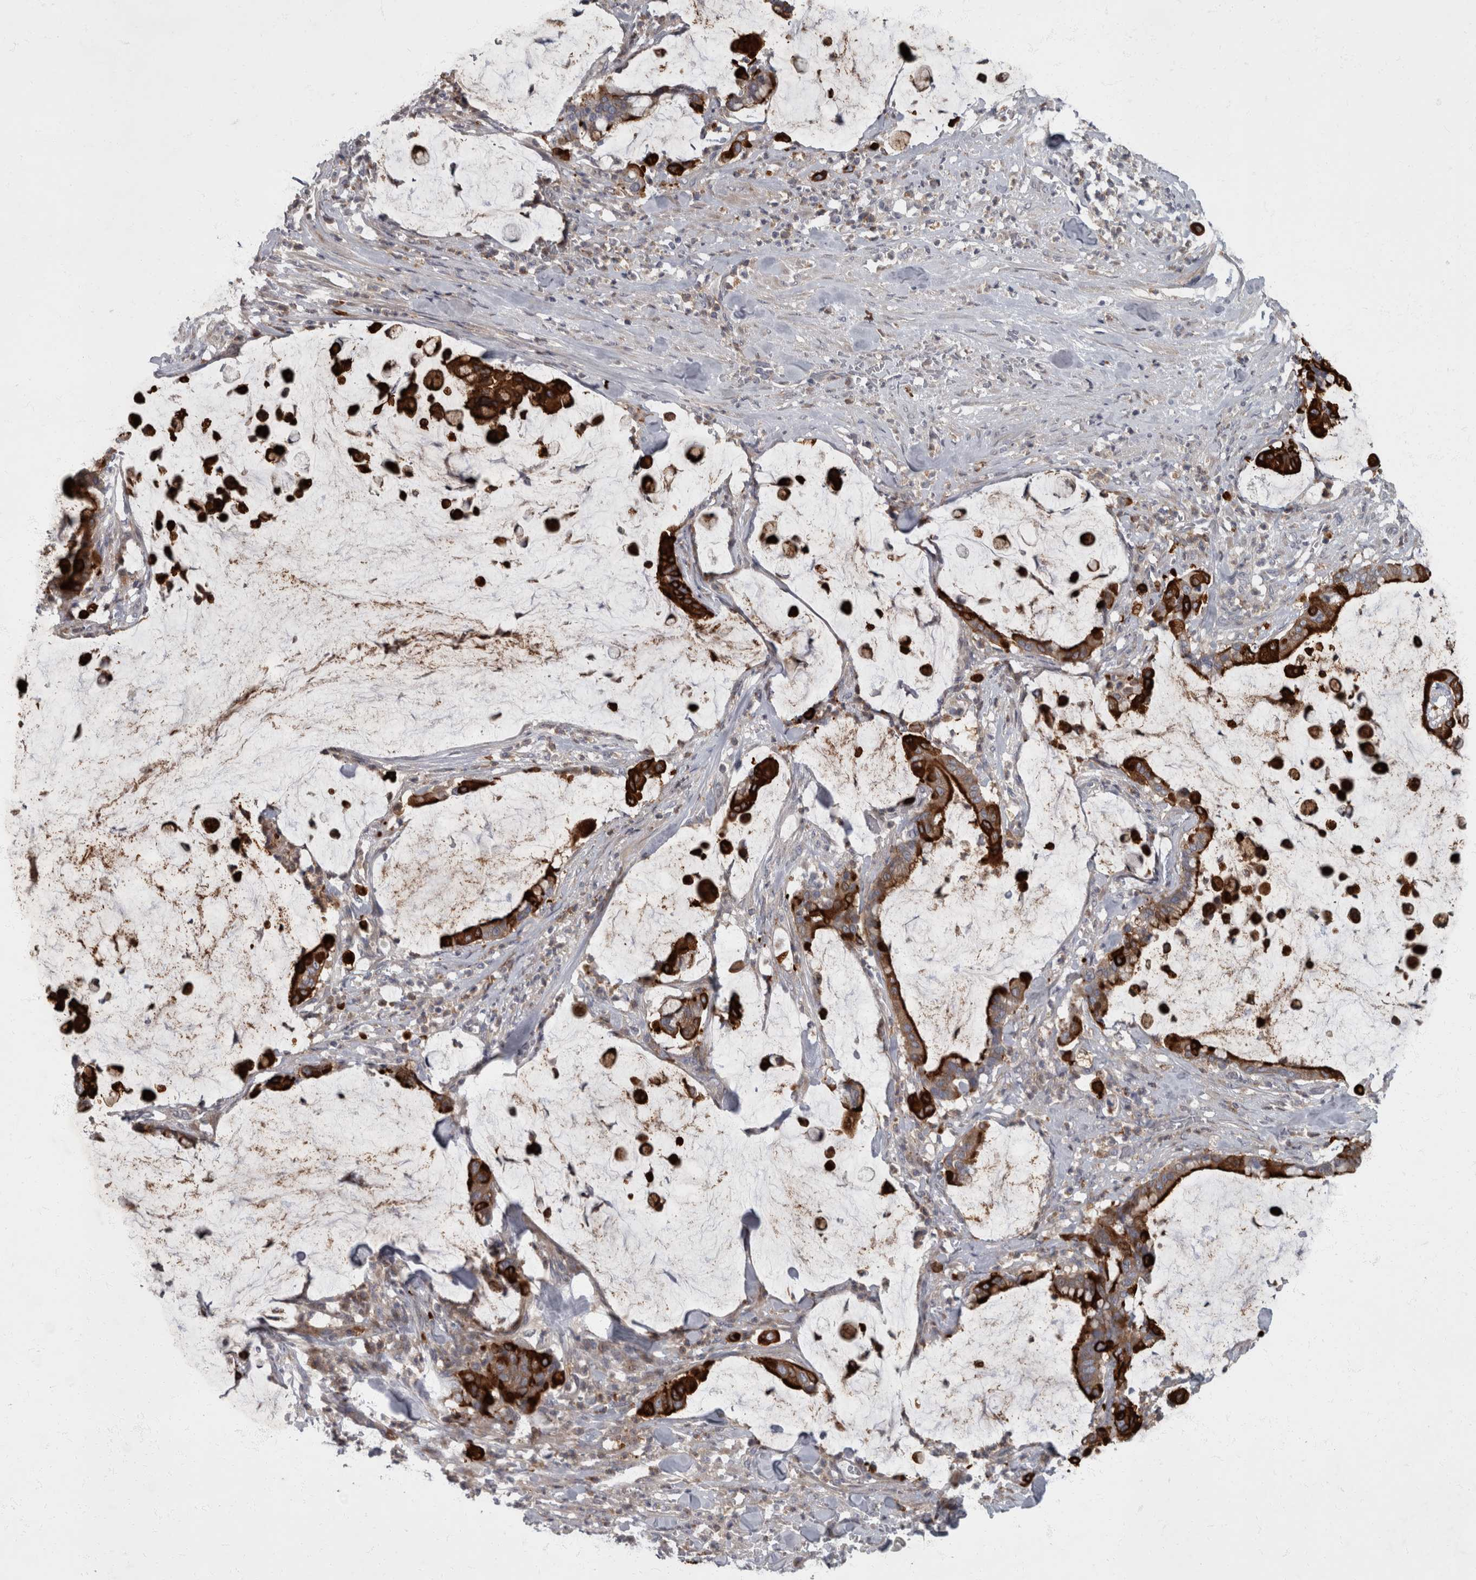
{"staining": {"intensity": "strong", "quantity": ">75%", "location": "cytoplasmic/membranous"}, "tissue": "pancreatic cancer", "cell_type": "Tumor cells", "image_type": "cancer", "snomed": [{"axis": "morphology", "description": "Adenocarcinoma, NOS"}, {"axis": "topography", "description": "Pancreas"}], "caption": "Adenocarcinoma (pancreatic) stained with a brown dye demonstrates strong cytoplasmic/membranous positive expression in about >75% of tumor cells.", "gene": "CDC42BPG", "patient": {"sex": "male", "age": 41}}